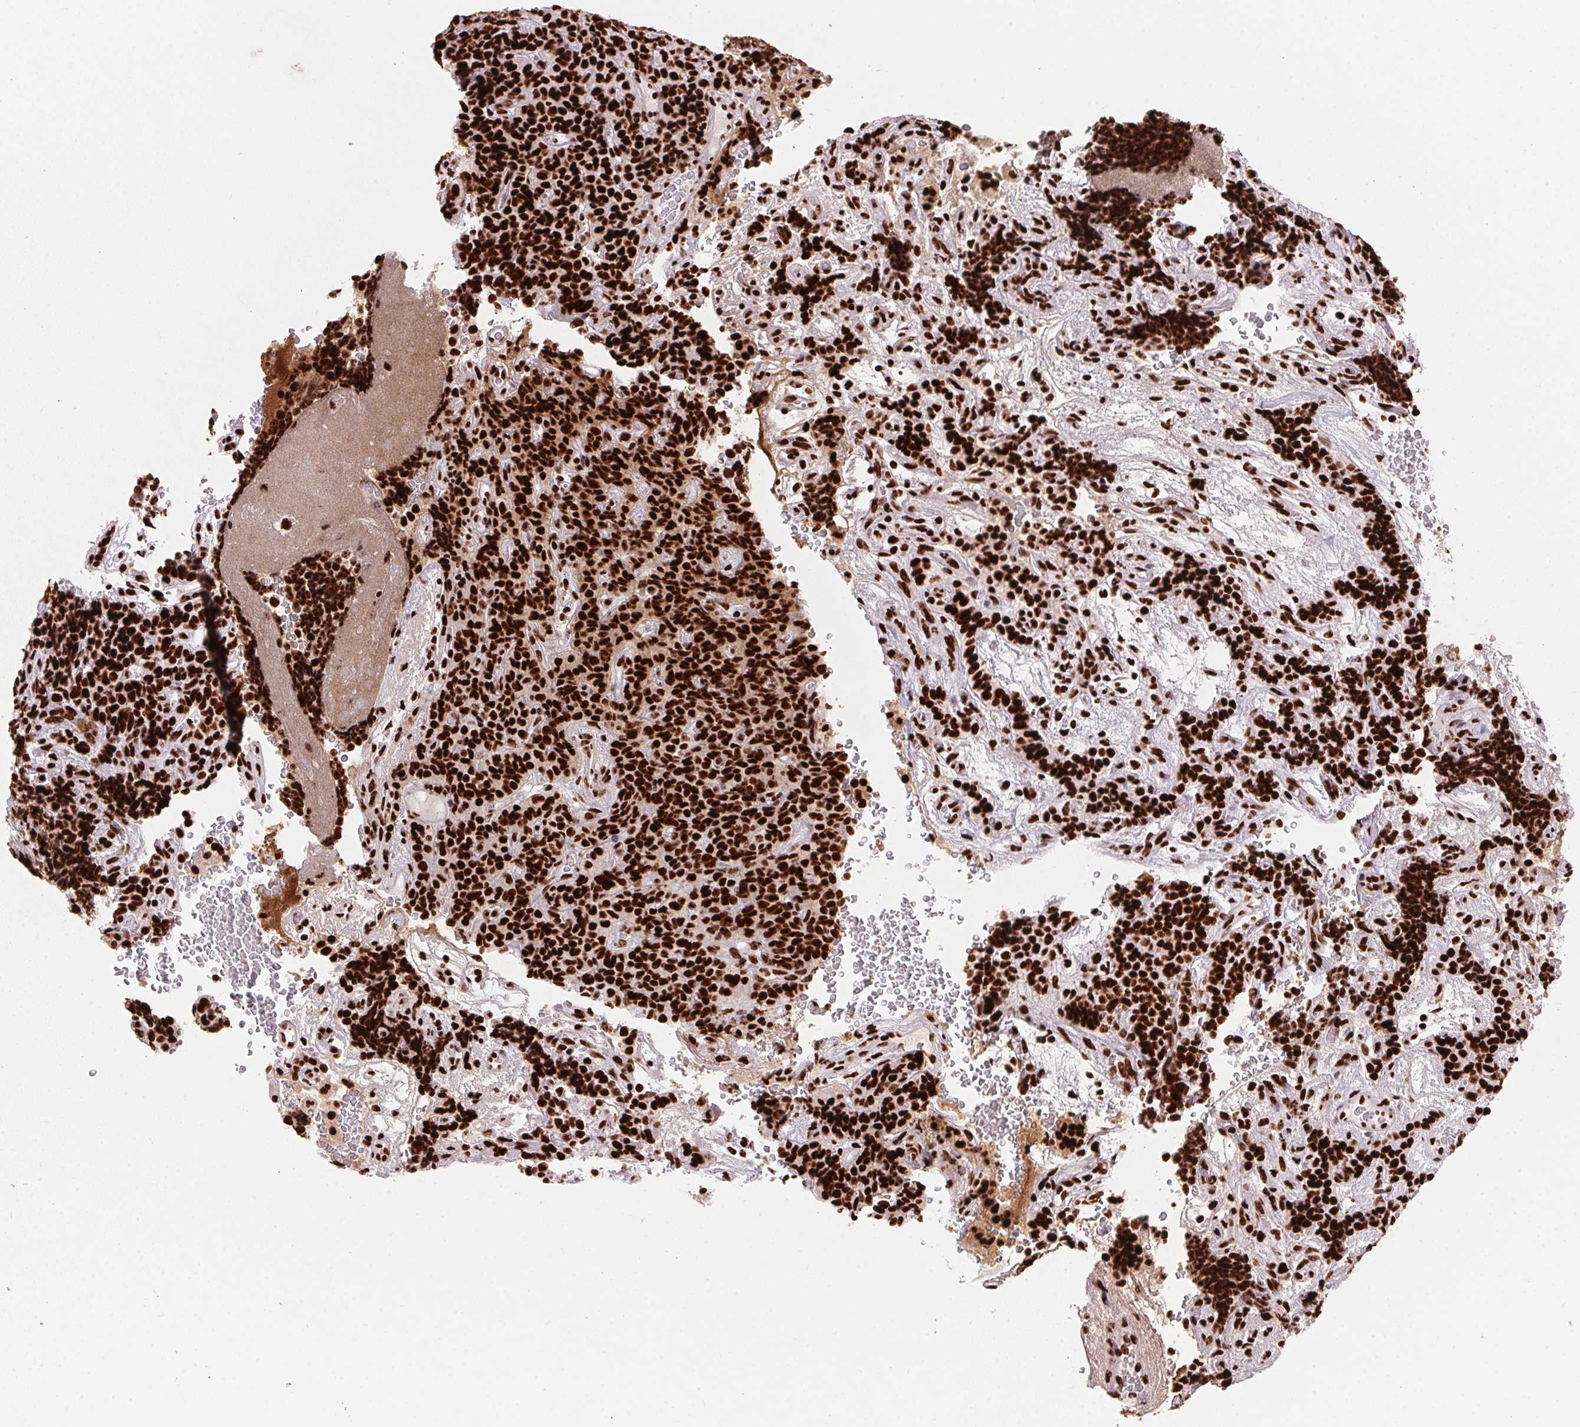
{"staining": {"intensity": "strong", "quantity": ">75%", "location": "nuclear"}, "tissue": "carcinoid", "cell_type": "Tumor cells", "image_type": "cancer", "snomed": [{"axis": "morphology", "description": "Carcinoid, malignant, NOS"}, {"axis": "topography", "description": "Pancreas"}], "caption": "Protein expression analysis of human carcinoid reveals strong nuclear staining in approximately >75% of tumor cells. (DAB = brown stain, brightfield microscopy at high magnification).", "gene": "PAGE3", "patient": {"sex": "male", "age": 36}}